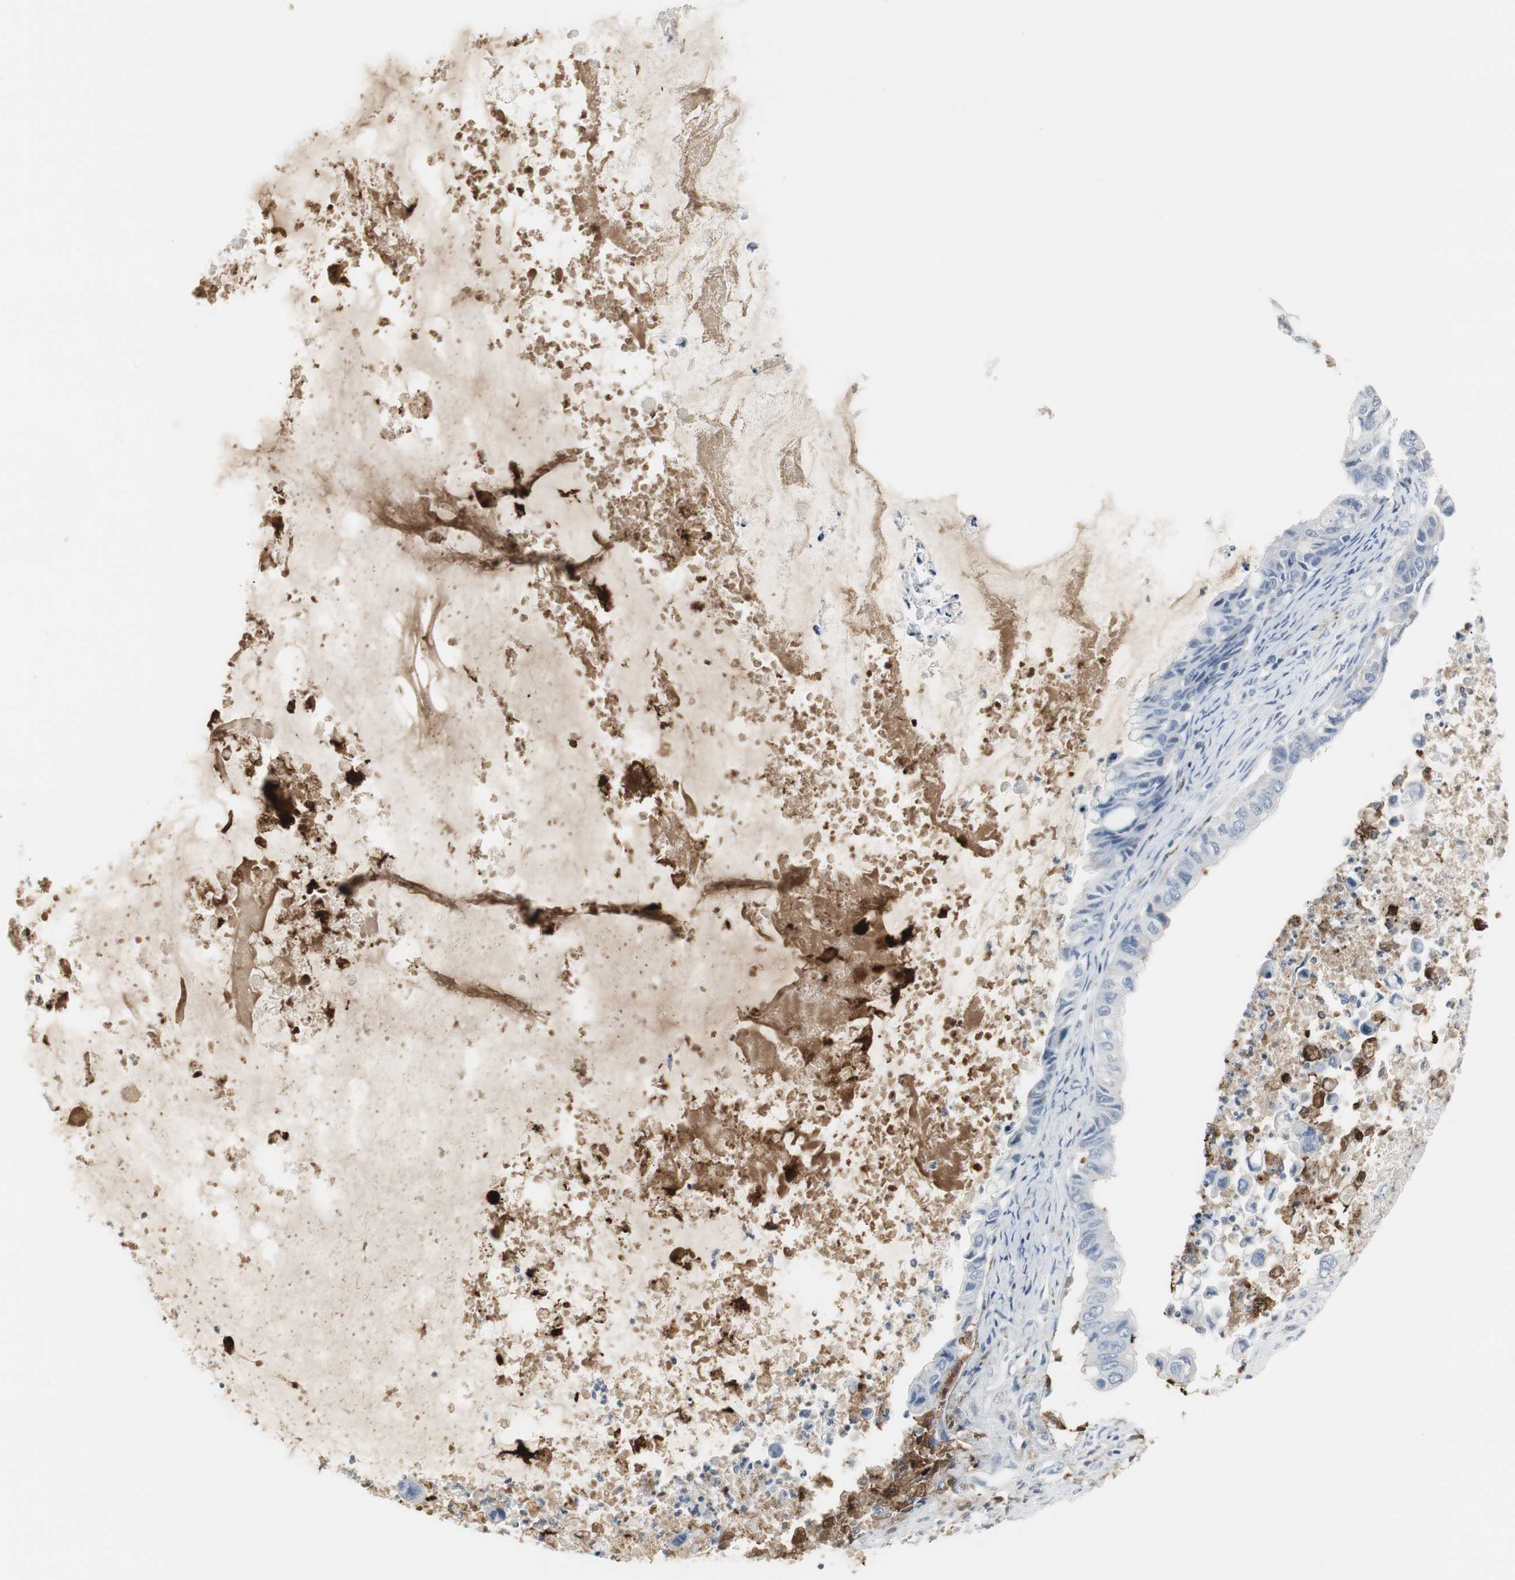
{"staining": {"intensity": "negative", "quantity": "none", "location": "none"}, "tissue": "ovarian cancer", "cell_type": "Tumor cells", "image_type": "cancer", "snomed": [{"axis": "morphology", "description": "Cystadenocarcinoma, mucinous, NOS"}, {"axis": "topography", "description": "Ovary"}], "caption": "This is a micrograph of IHC staining of ovarian cancer, which shows no staining in tumor cells. (DAB immunohistochemistry, high magnification).", "gene": "PI15", "patient": {"sex": "female", "age": 80}}